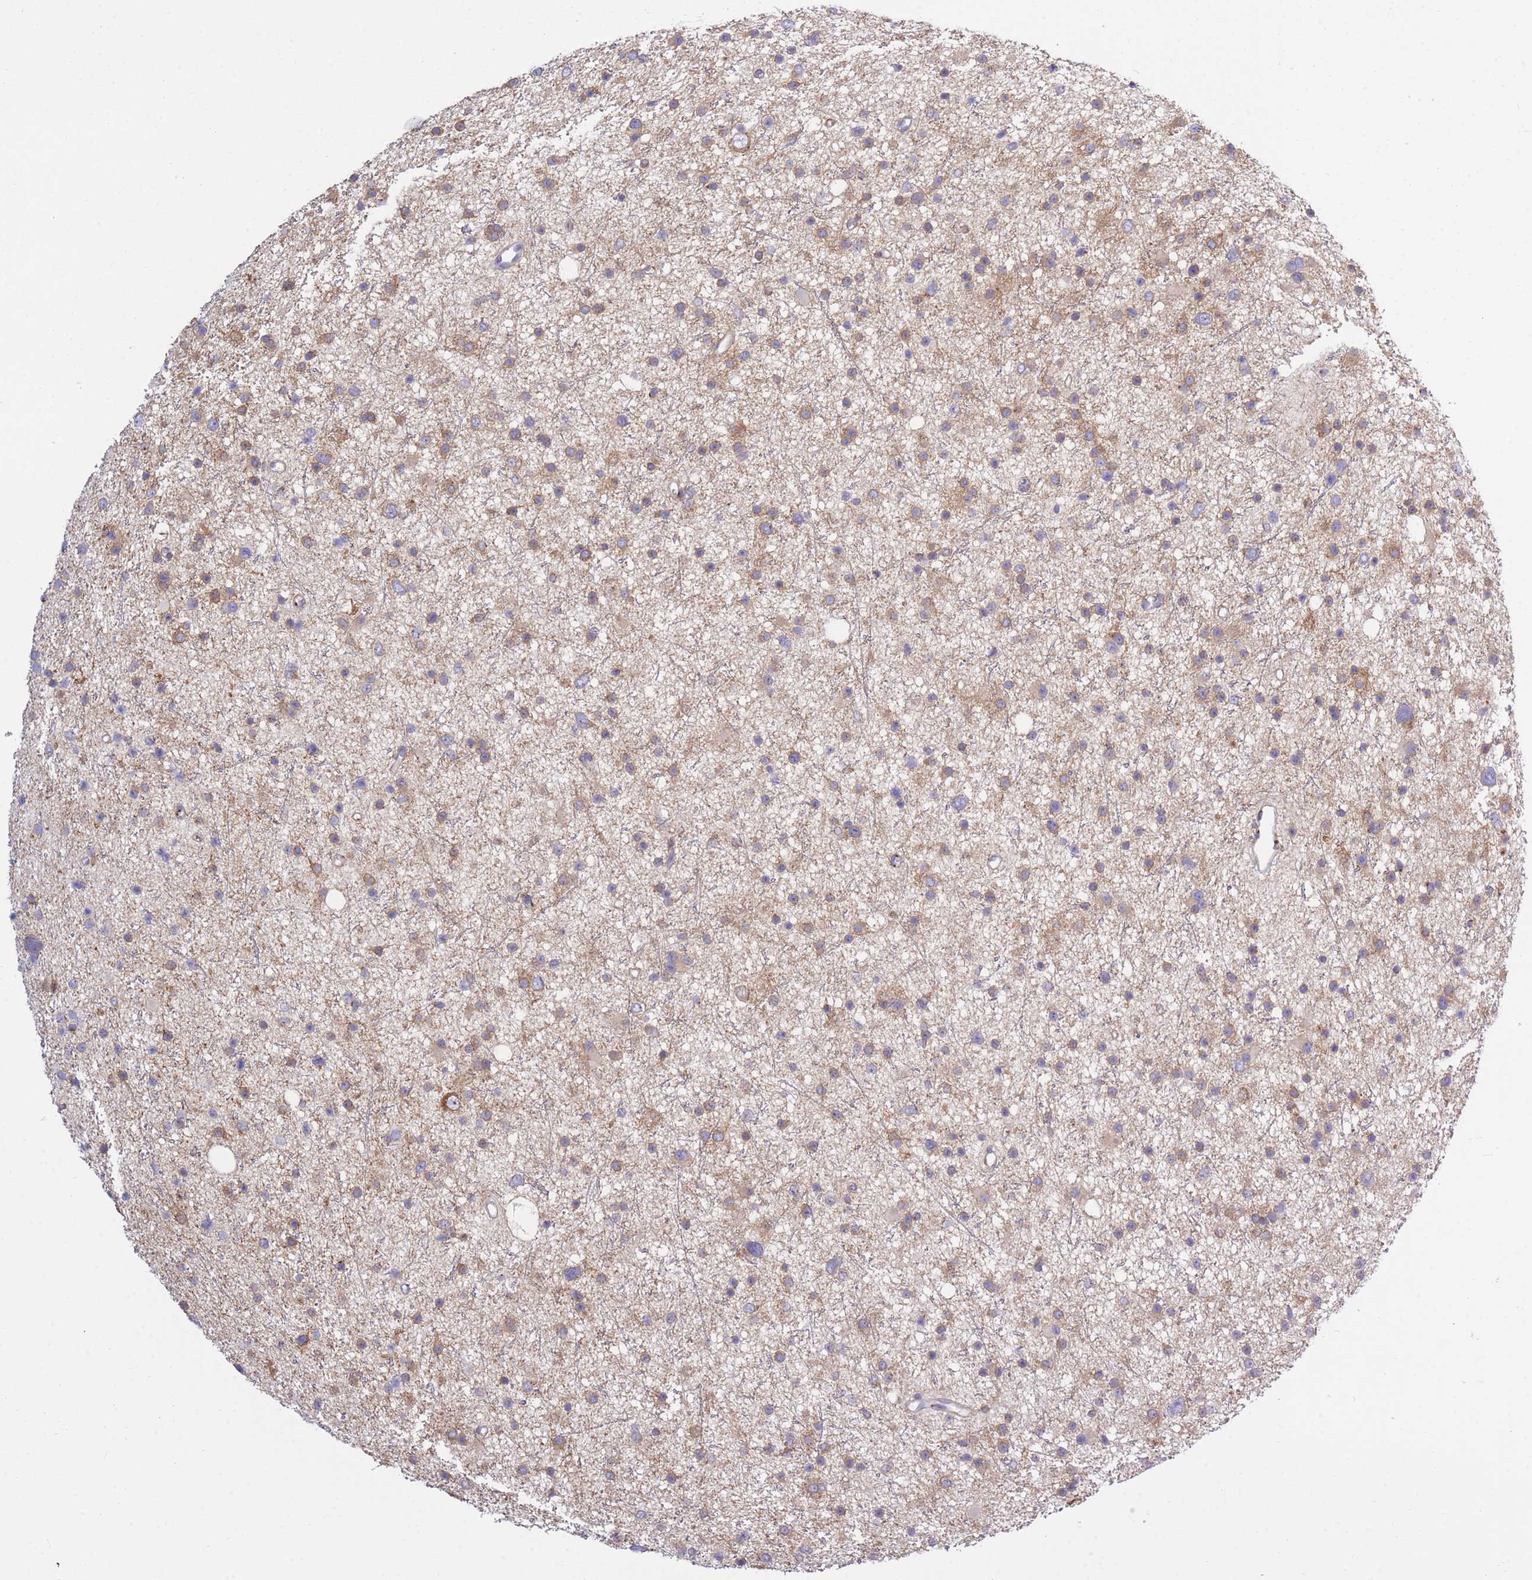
{"staining": {"intensity": "moderate", "quantity": "<25%", "location": "cytoplasmic/membranous"}, "tissue": "glioma", "cell_type": "Tumor cells", "image_type": "cancer", "snomed": [{"axis": "morphology", "description": "Glioma, malignant, Low grade"}, {"axis": "topography", "description": "Cerebral cortex"}], "caption": "Malignant low-grade glioma stained with a brown dye demonstrates moderate cytoplasmic/membranous positive expression in about <25% of tumor cells.", "gene": "COPG2", "patient": {"sex": "female", "age": 39}}